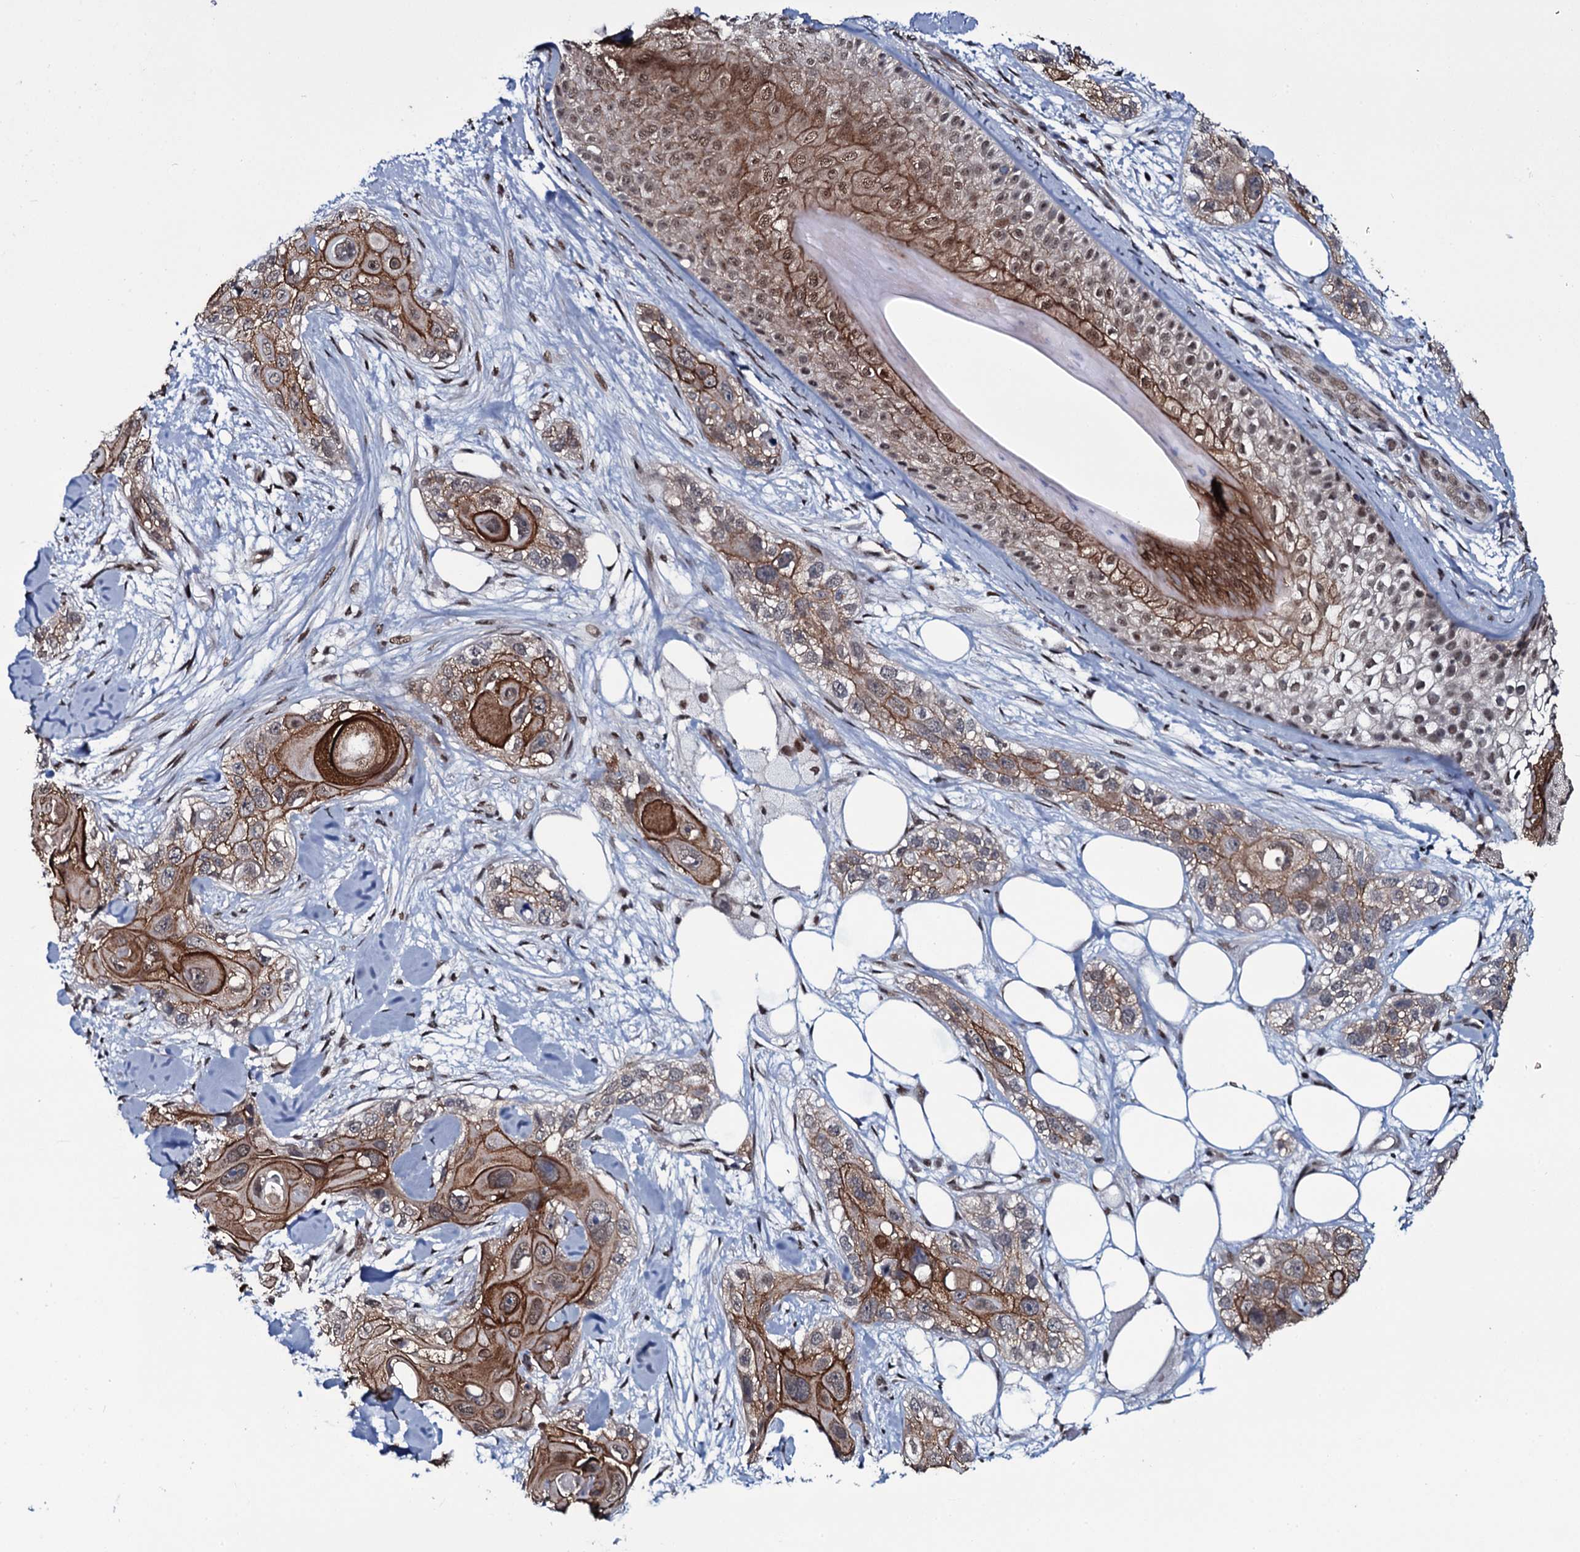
{"staining": {"intensity": "strong", "quantity": ">75%", "location": "cytoplasmic/membranous,nuclear"}, "tissue": "skin cancer", "cell_type": "Tumor cells", "image_type": "cancer", "snomed": [{"axis": "morphology", "description": "Normal tissue, NOS"}, {"axis": "morphology", "description": "Squamous cell carcinoma, NOS"}, {"axis": "topography", "description": "Skin"}], "caption": "Immunohistochemistry of human skin cancer demonstrates high levels of strong cytoplasmic/membranous and nuclear expression in about >75% of tumor cells. (Stains: DAB in brown, nuclei in blue, Microscopy: brightfield microscopy at high magnification).", "gene": "SH2D4B", "patient": {"sex": "male", "age": 72}}